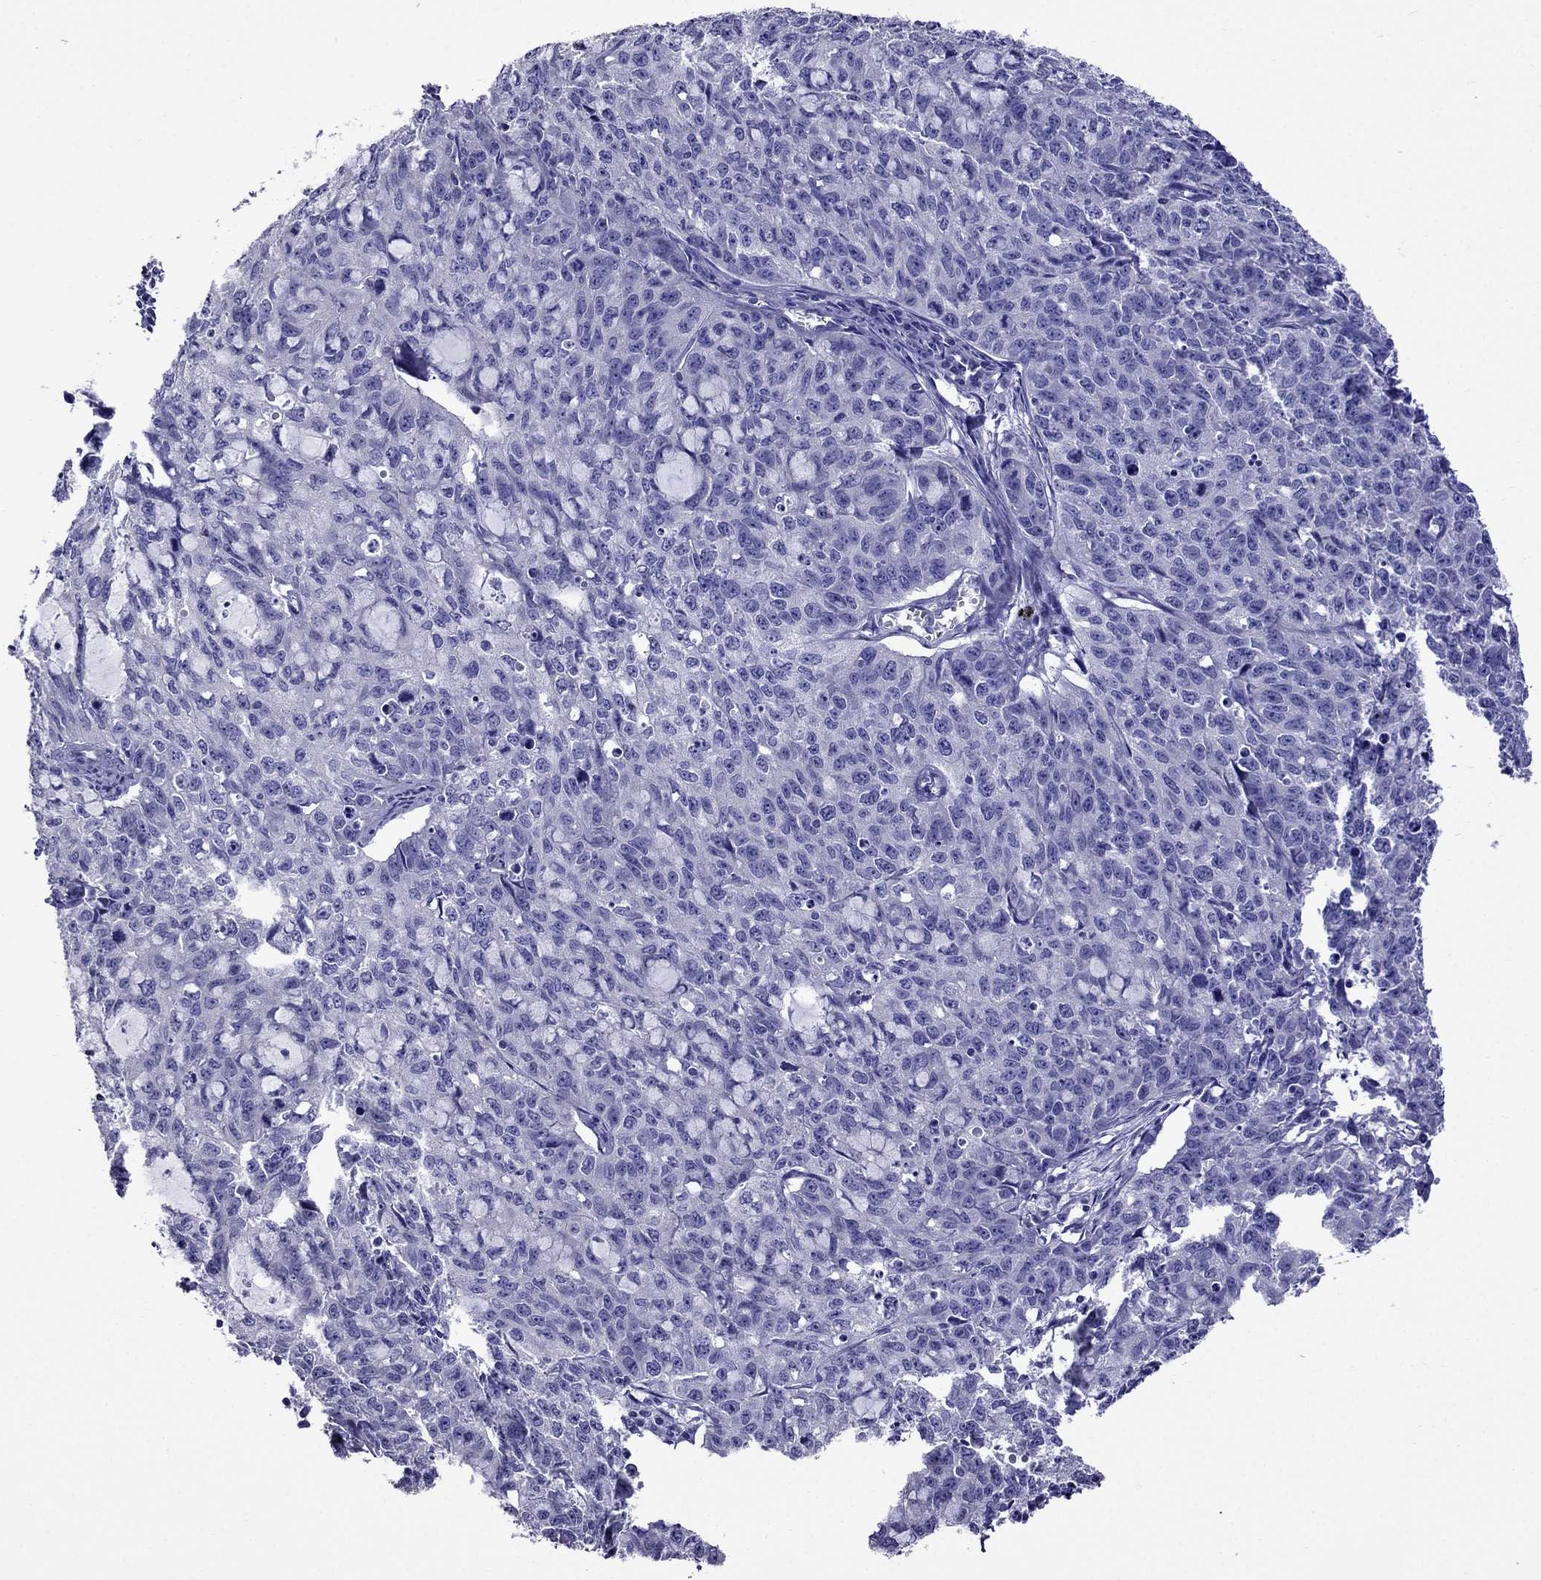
{"staining": {"intensity": "negative", "quantity": "none", "location": "none"}, "tissue": "cervical cancer", "cell_type": "Tumor cells", "image_type": "cancer", "snomed": [{"axis": "morphology", "description": "Squamous cell carcinoma, NOS"}, {"axis": "topography", "description": "Cervix"}], "caption": "Histopathology image shows no protein staining in tumor cells of cervical cancer (squamous cell carcinoma) tissue.", "gene": "OXCT2", "patient": {"sex": "female", "age": 28}}